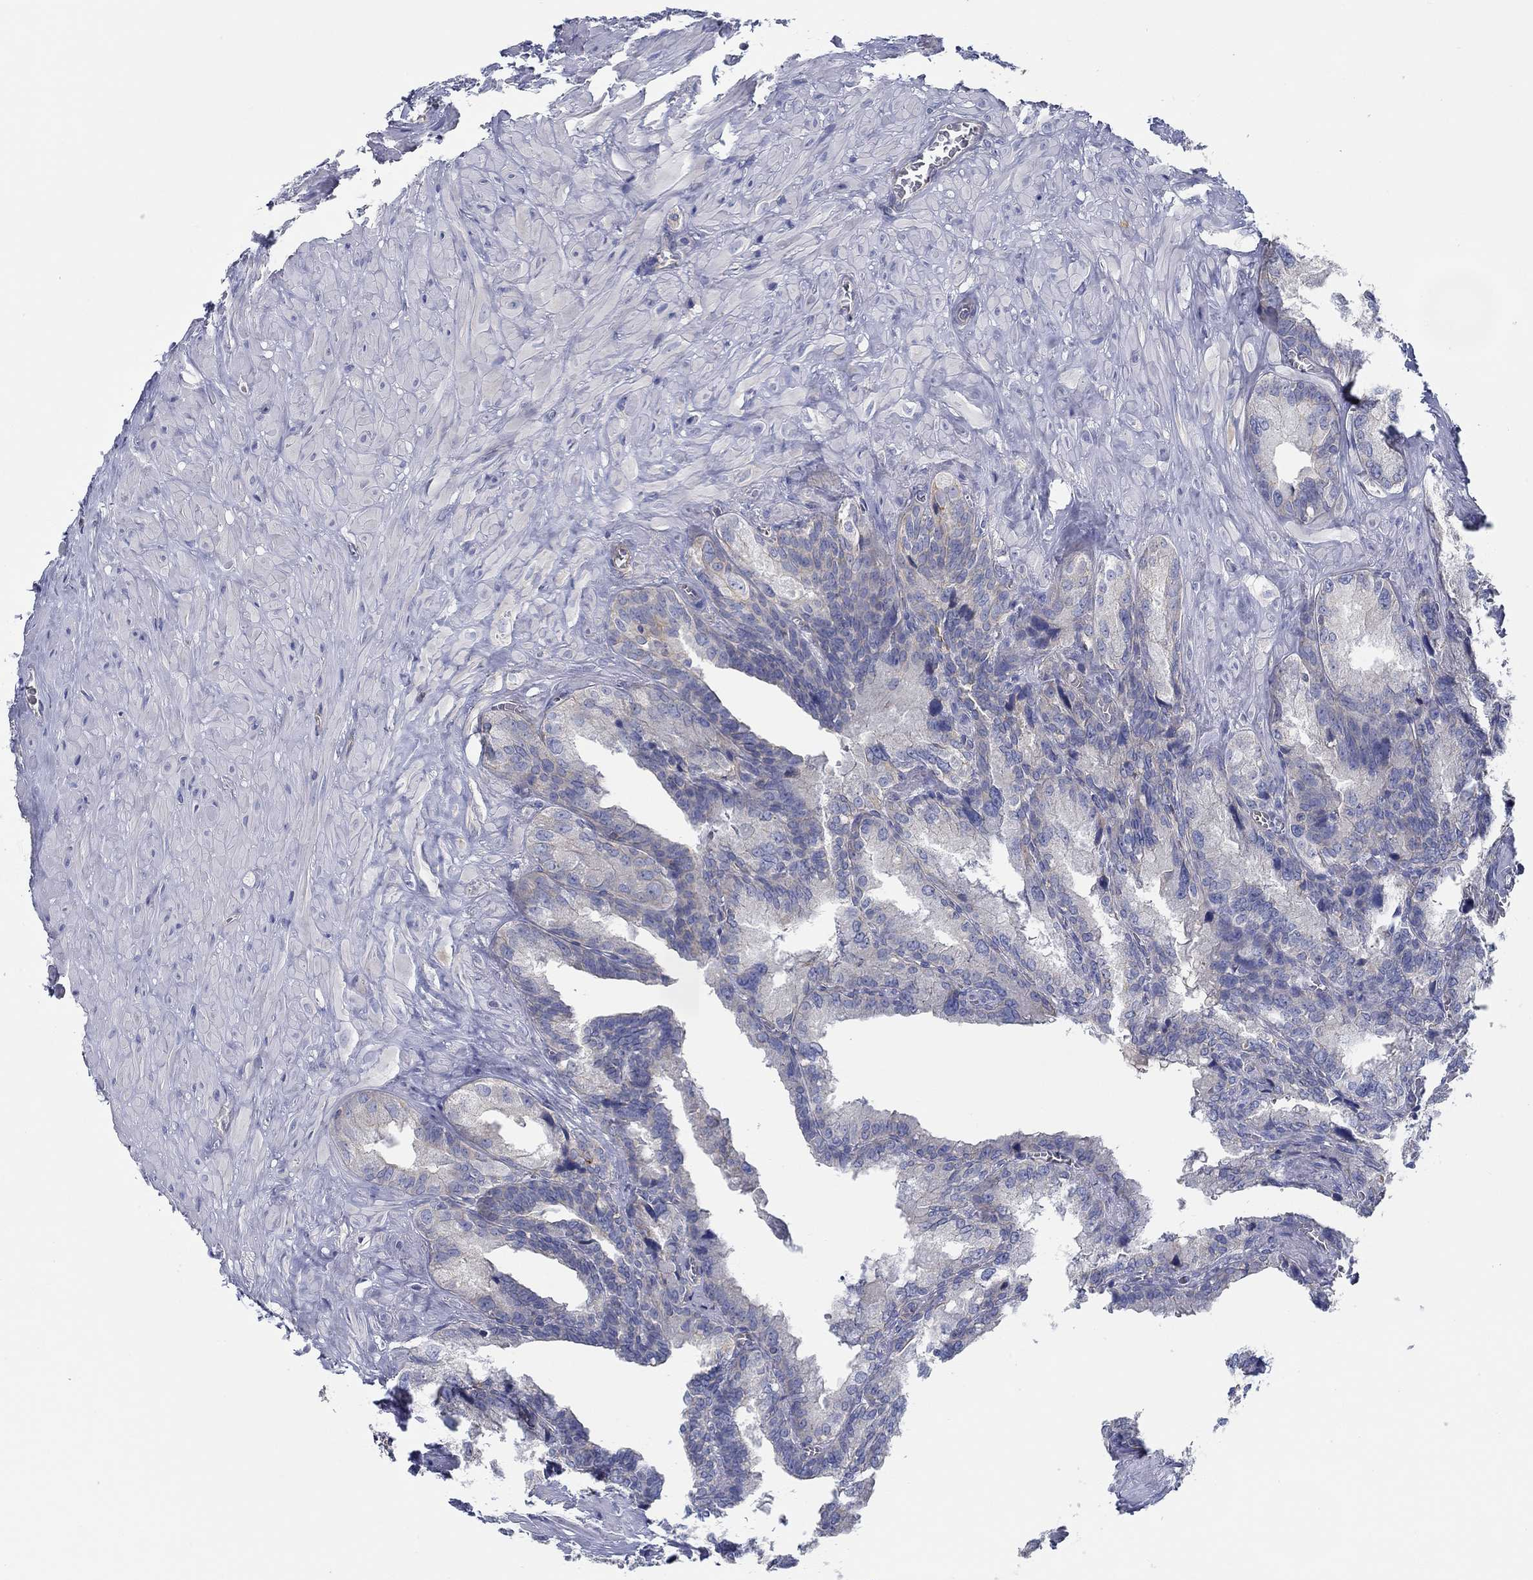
{"staining": {"intensity": "negative", "quantity": "none", "location": "none"}, "tissue": "seminal vesicle", "cell_type": "Glandular cells", "image_type": "normal", "snomed": [{"axis": "morphology", "description": "Normal tissue, NOS"}, {"axis": "topography", "description": "Seminal veicle"}], "caption": "This is a micrograph of IHC staining of normal seminal vesicle, which shows no expression in glandular cells. (DAB (3,3'-diaminobenzidine) immunohistochemistry (IHC) visualized using brightfield microscopy, high magnification).", "gene": "BBOF1", "patient": {"sex": "male", "age": 72}}